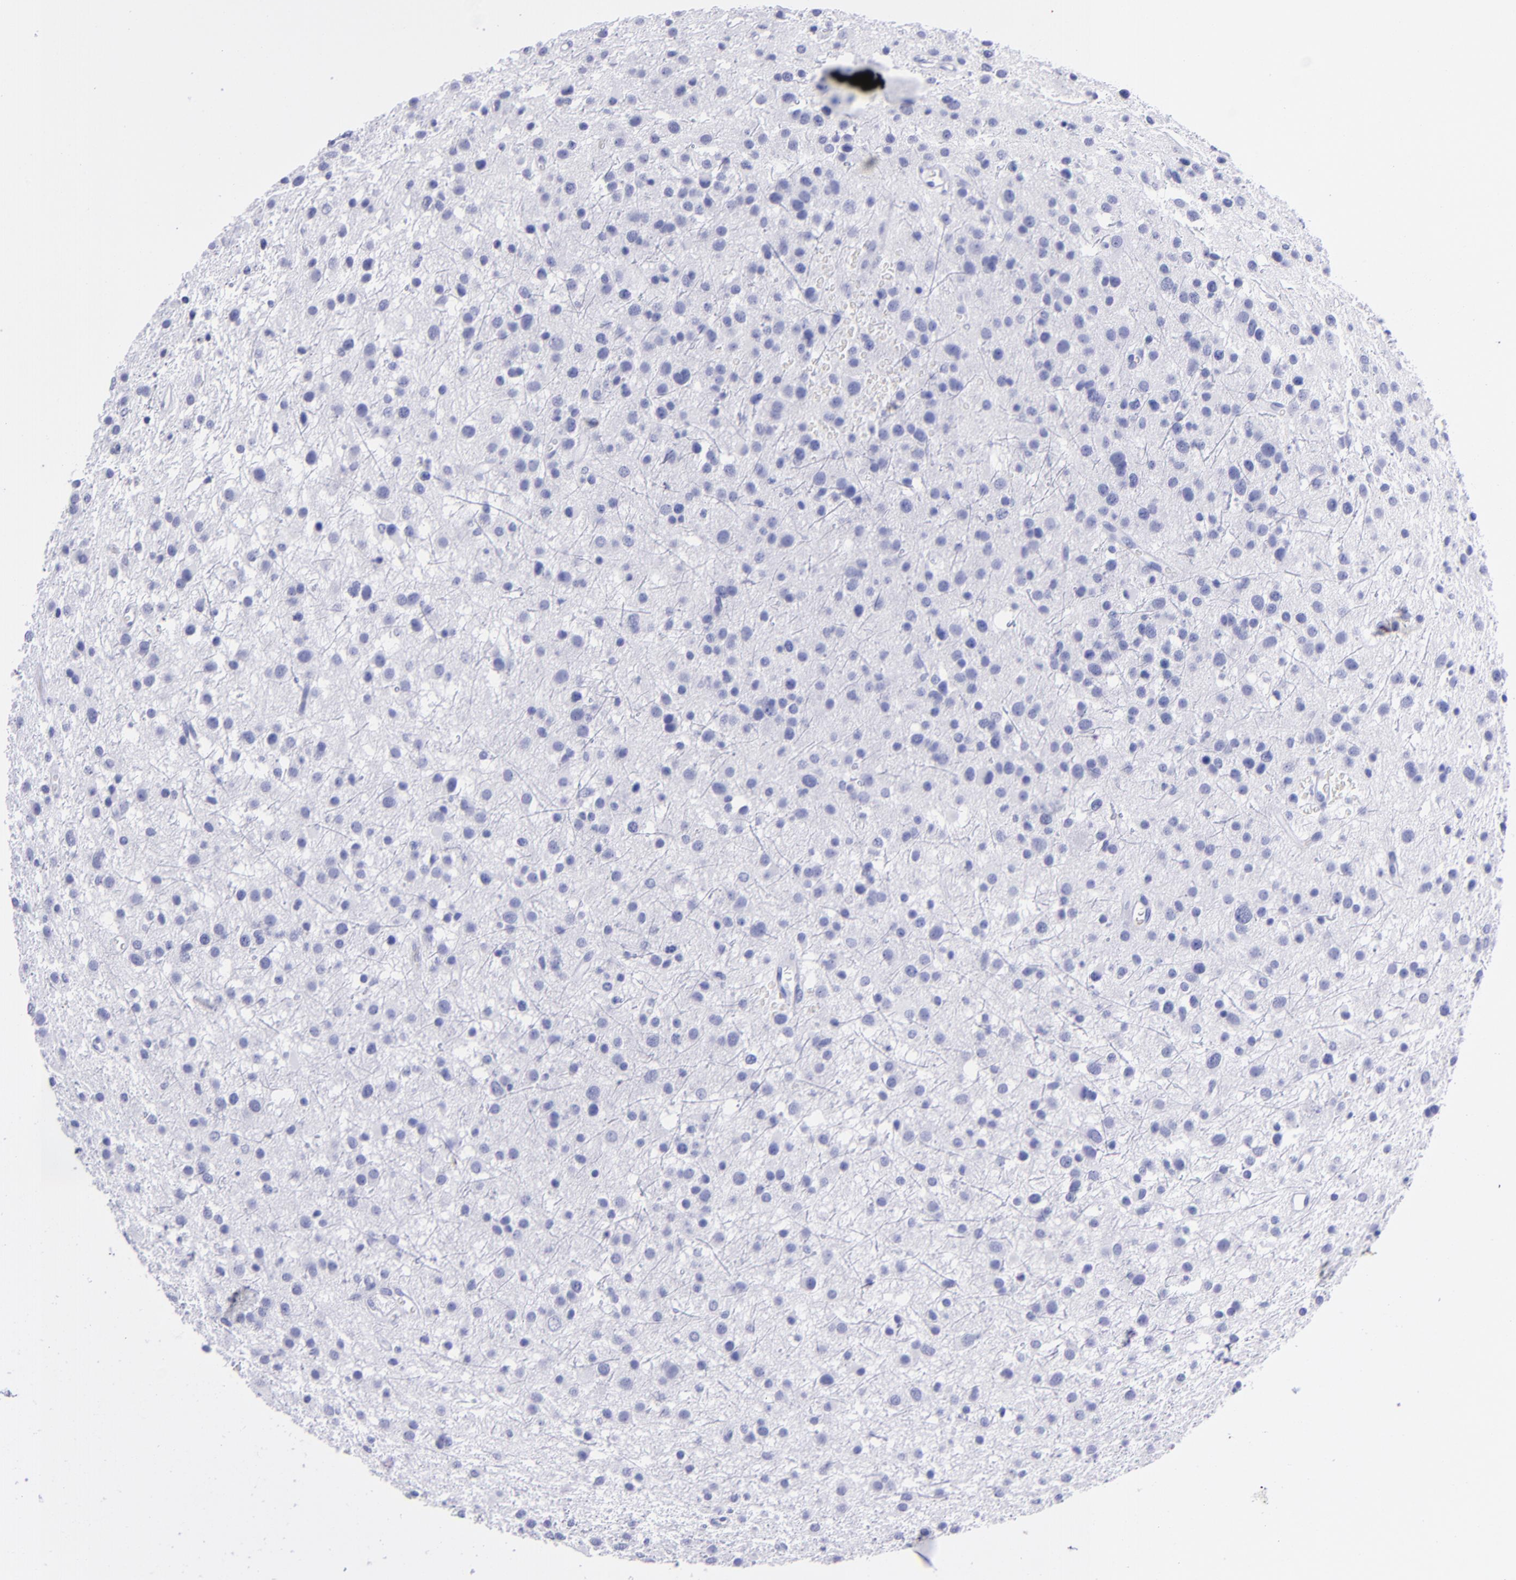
{"staining": {"intensity": "negative", "quantity": "none", "location": "none"}, "tissue": "glioma", "cell_type": "Tumor cells", "image_type": "cancer", "snomed": [{"axis": "morphology", "description": "Glioma, malignant, Low grade"}, {"axis": "topography", "description": "Brain"}], "caption": "Glioma was stained to show a protein in brown. There is no significant expression in tumor cells. (Stains: DAB (3,3'-diaminobenzidine) IHC with hematoxylin counter stain, Microscopy: brightfield microscopy at high magnification).", "gene": "CD6", "patient": {"sex": "female", "age": 36}}